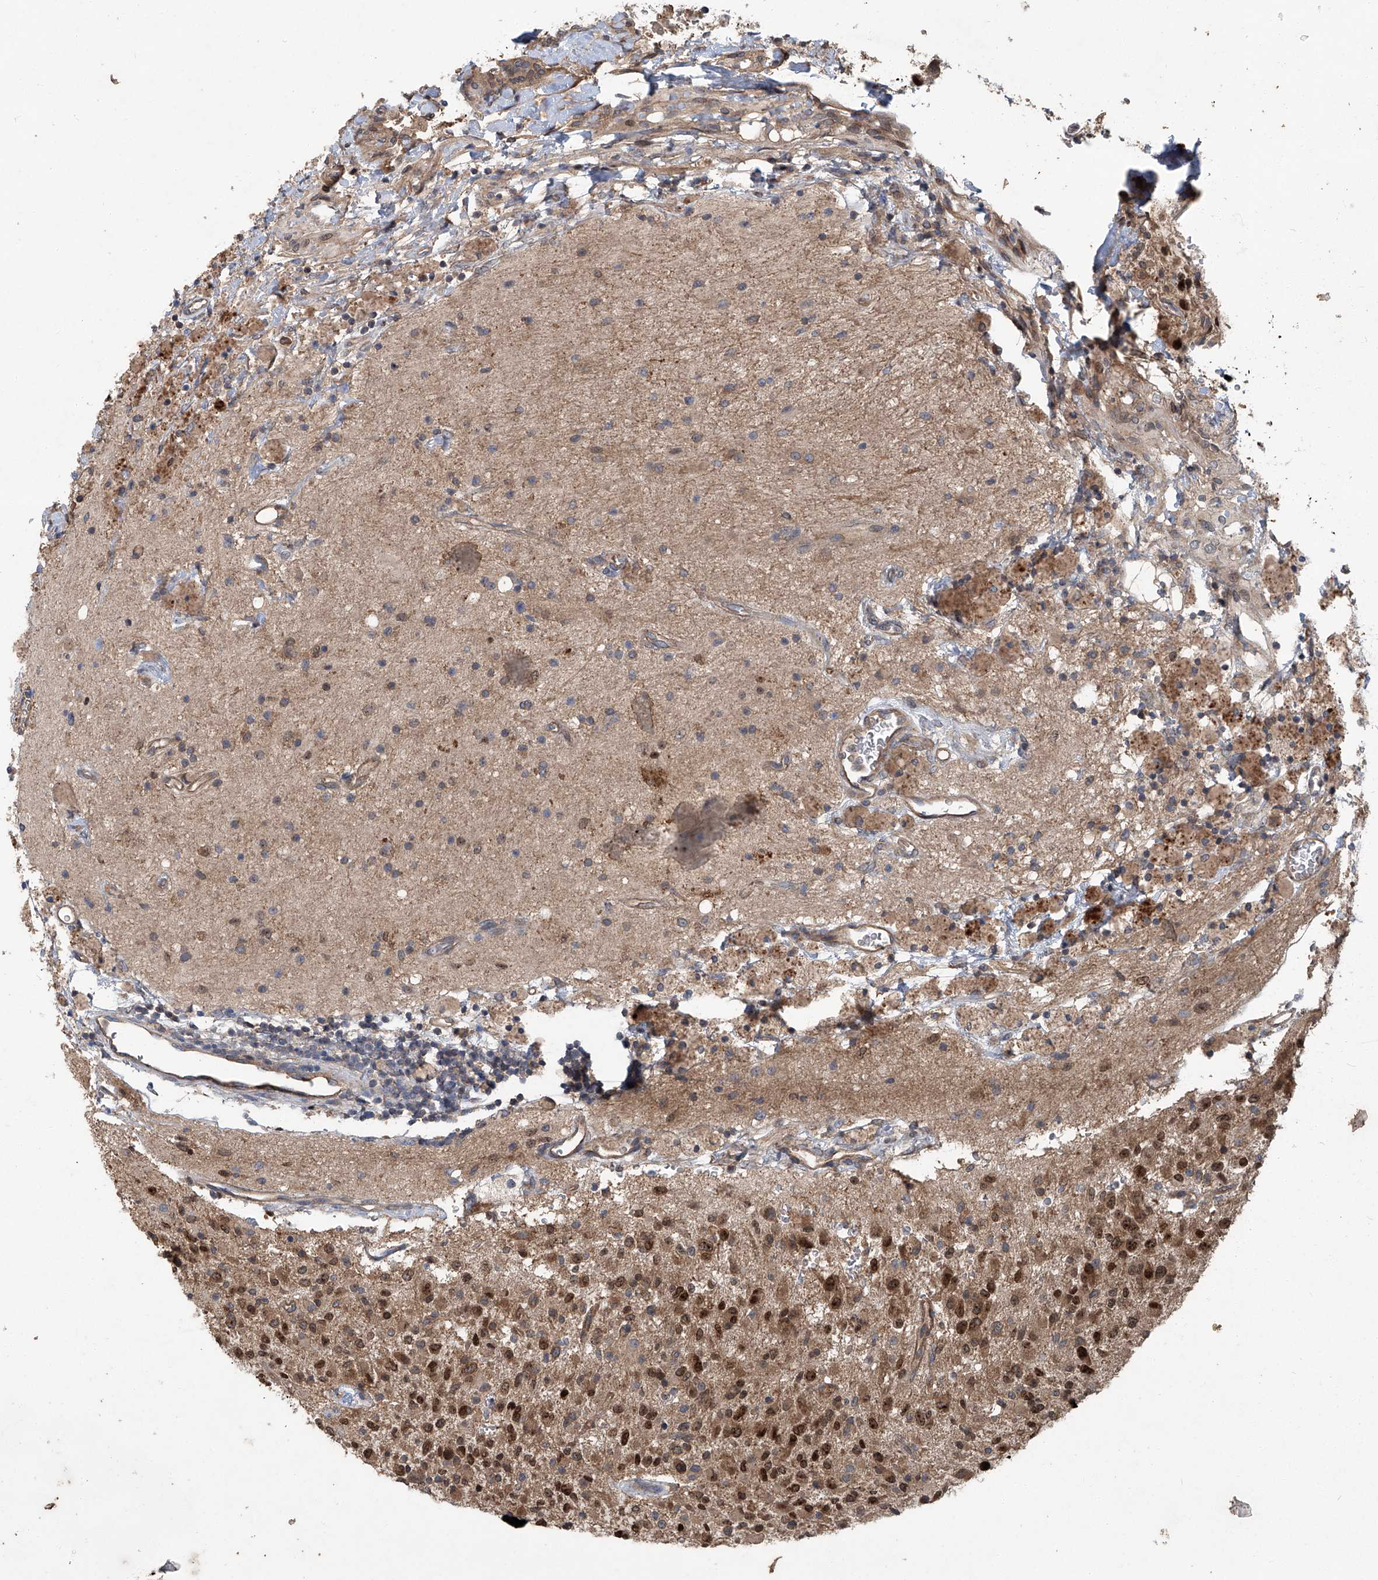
{"staining": {"intensity": "strong", "quantity": ">75%", "location": "cytoplasmic/membranous,nuclear"}, "tissue": "glioma", "cell_type": "Tumor cells", "image_type": "cancer", "snomed": [{"axis": "morphology", "description": "Glioma, malignant, High grade"}, {"axis": "topography", "description": "Brain"}], "caption": "IHC photomicrograph of glioma stained for a protein (brown), which shows high levels of strong cytoplasmic/membranous and nuclear staining in approximately >75% of tumor cells.", "gene": "ANKRD34A", "patient": {"sex": "male", "age": 34}}